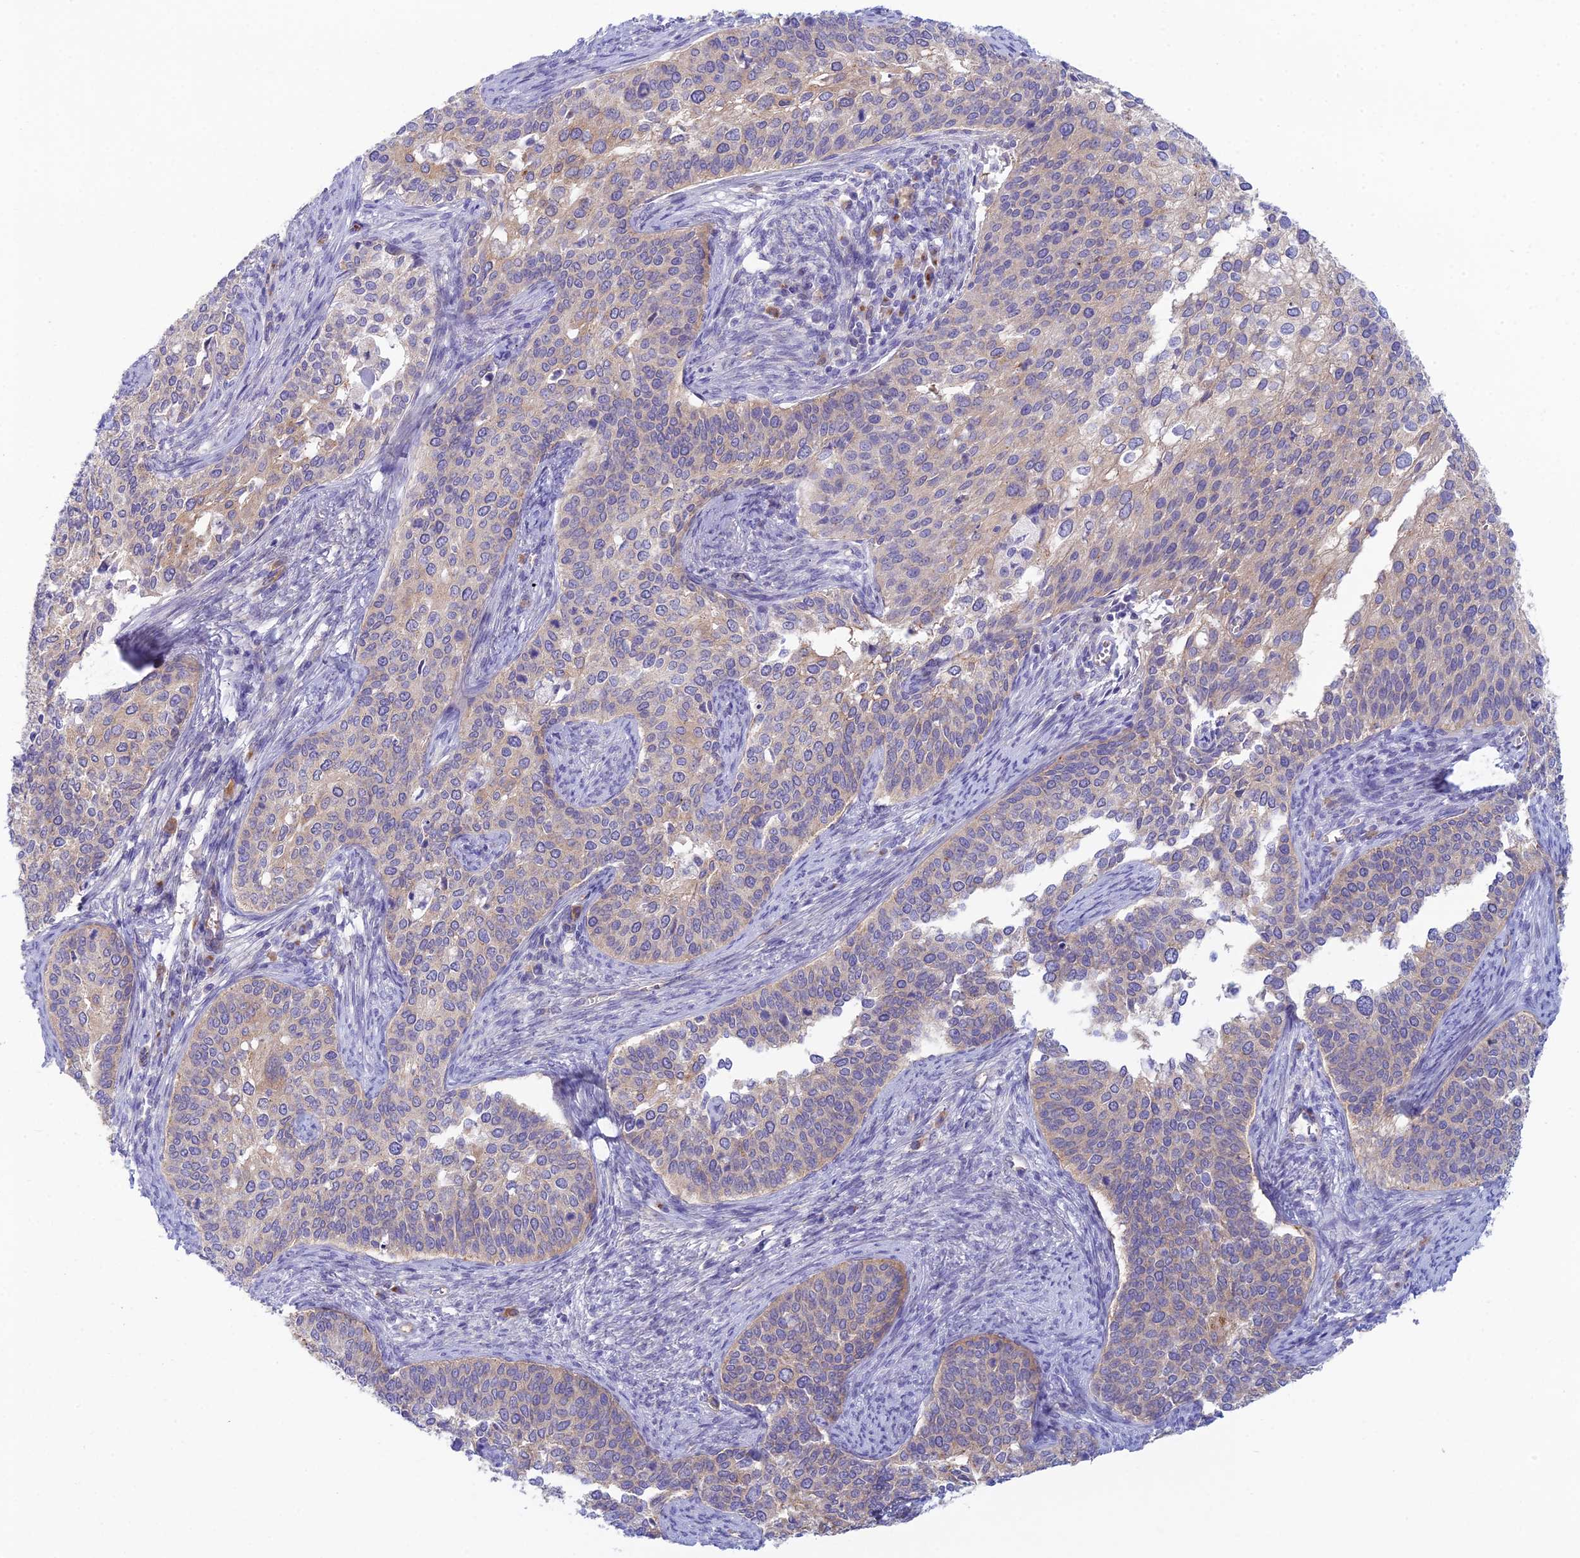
{"staining": {"intensity": "negative", "quantity": "none", "location": "none"}, "tissue": "cervical cancer", "cell_type": "Tumor cells", "image_type": "cancer", "snomed": [{"axis": "morphology", "description": "Squamous cell carcinoma, NOS"}, {"axis": "topography", "description": "Cervix"}], "caption": "There is no significant positivity in tumor cells of cervical squamous cell carcinoma.", "gene": "ZNF564", "patient": {"sex": "female", "age": 44}}